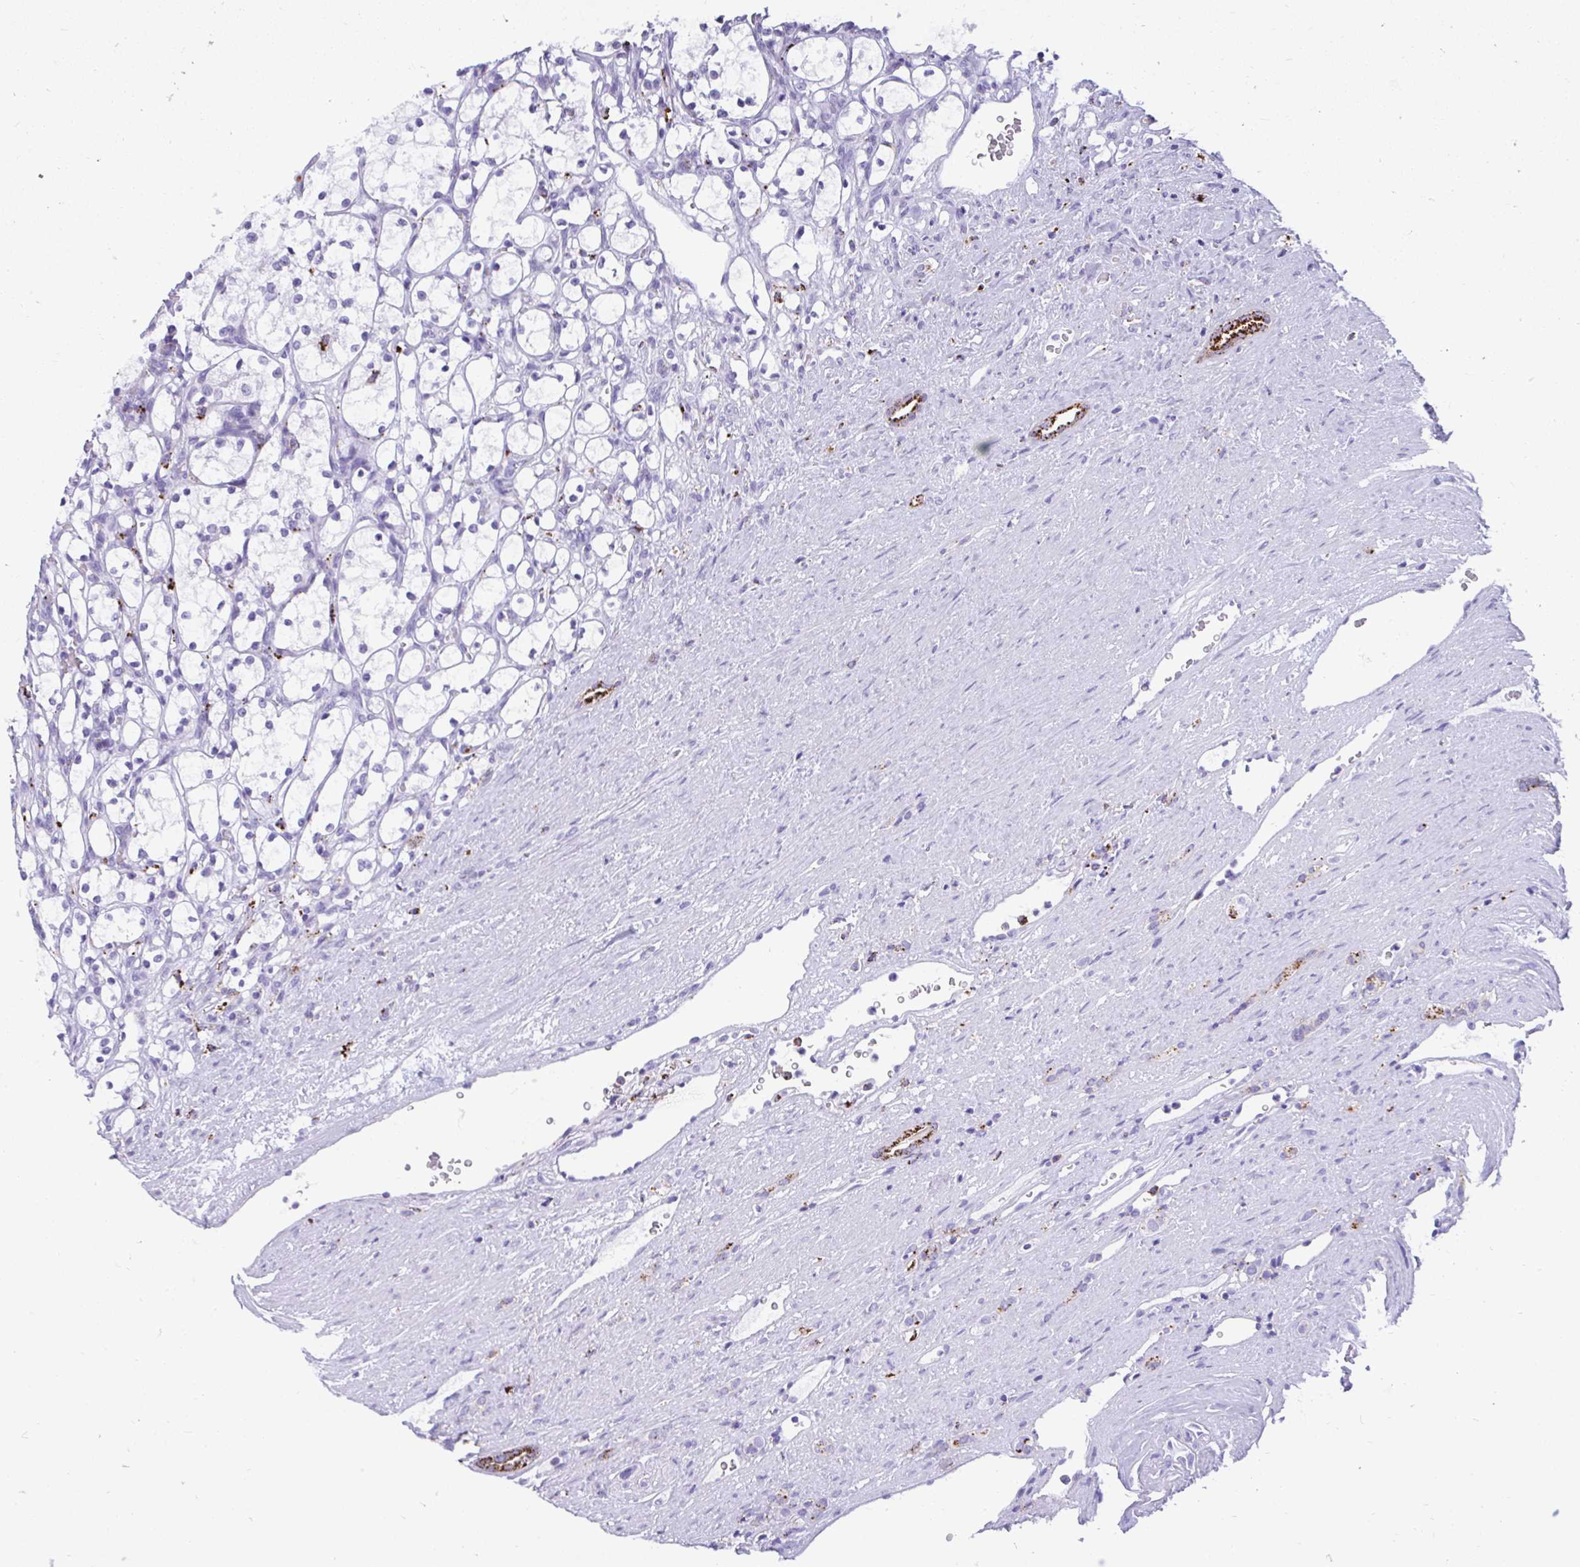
{"staining": {"intensity": "negative", "quantity": "none", "location": "none"}, "tissue": "renal cancer", "cell_type": "Tumor cells", "image_type": "cancer", "snomed": [{"axis": "morphology", "description": "Adenocarcinoma, NOS"}, {"axis": "topography", "description": "Kidney"}], "caption": "Tumor cells show no significant positivity in adenocarcinoma (renal).", "gene": "CPVL", "patient": {"sex": "female", "age": 69}}